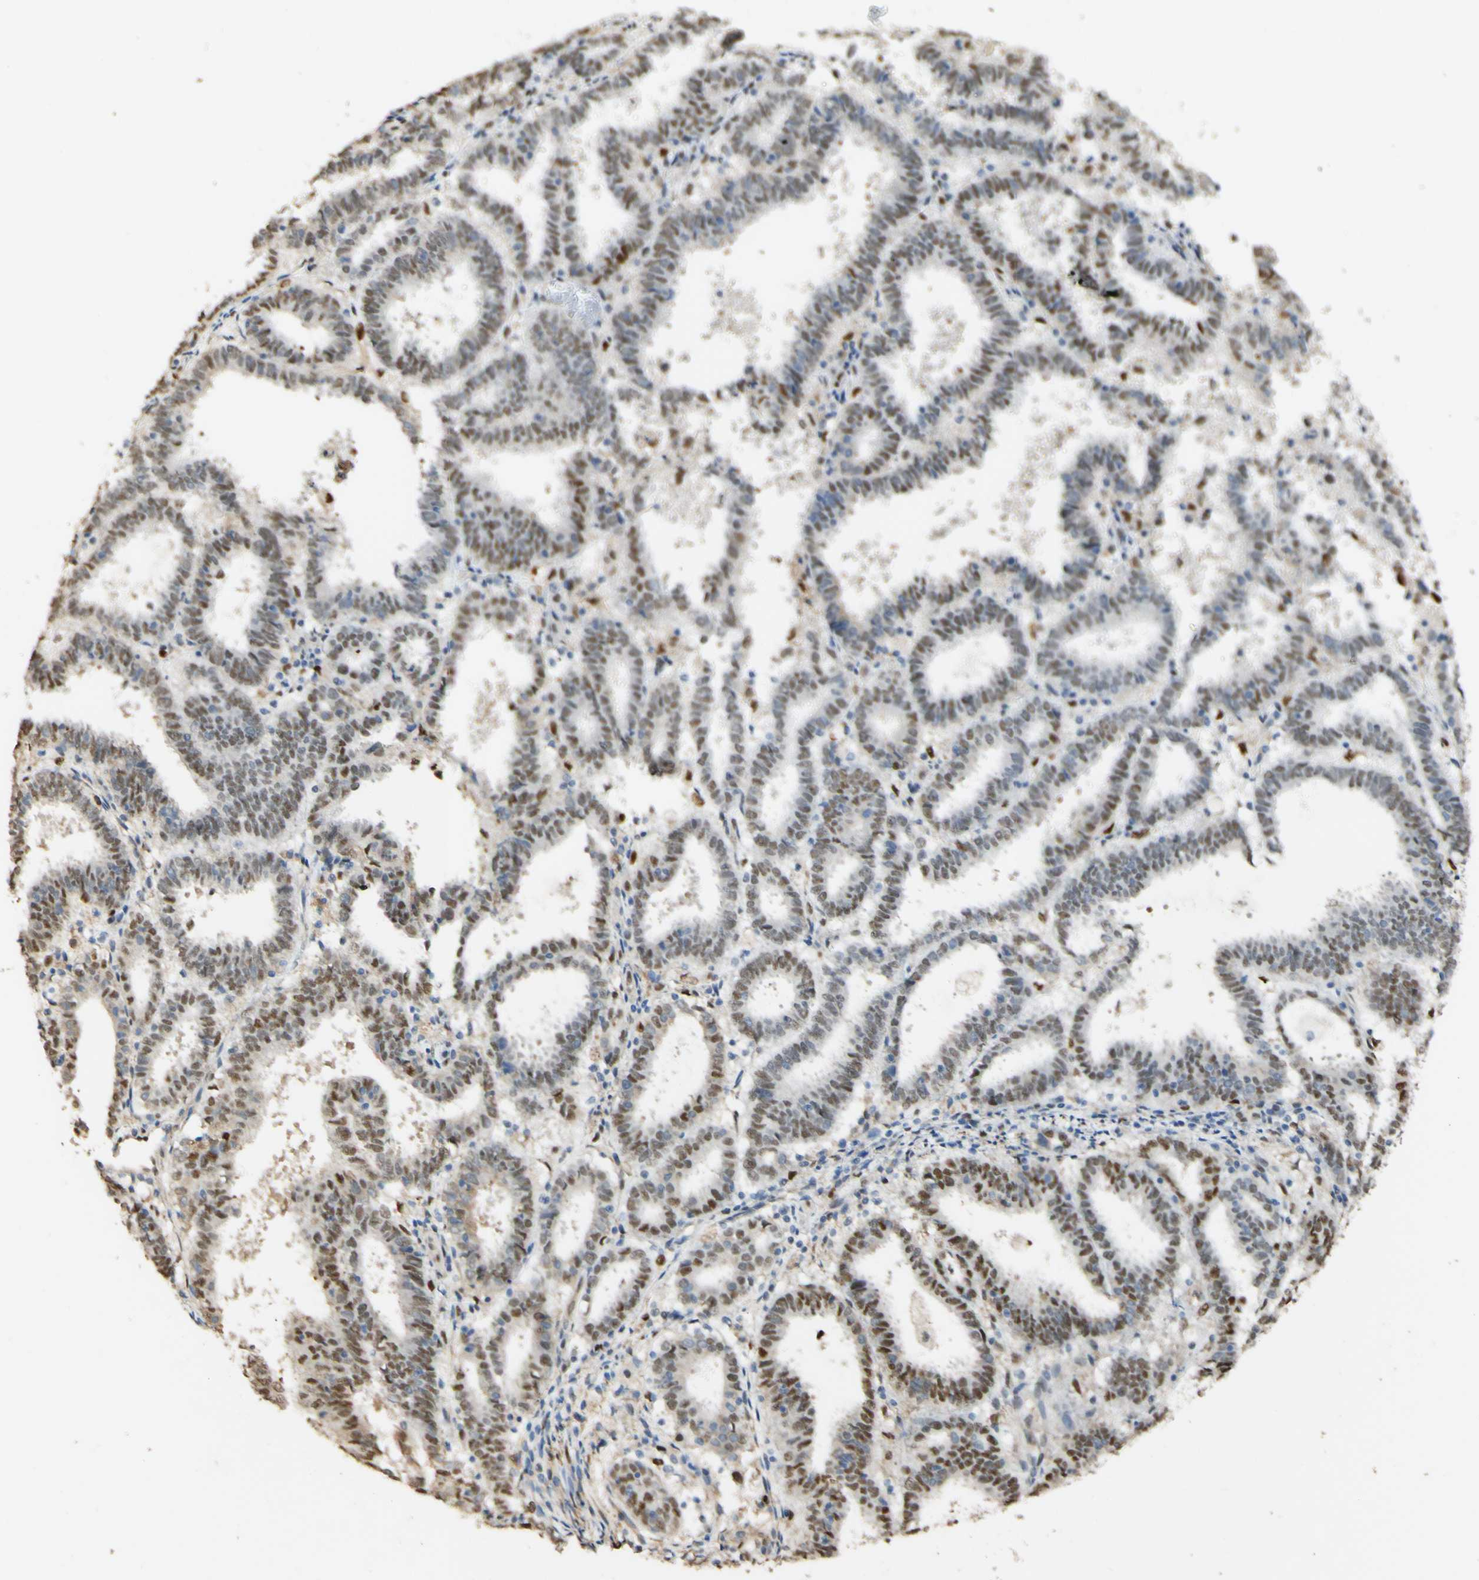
{"staining": {"intensity": "weak", "quantity": ">75%", "location": "nuclear"}, "tissue": "endometrial cancer", "cell_type": "Tumor cells", "image_type": "cancer", "snomed": [{"axis": "morphology", "description": "Adenocarcinoma, NOS"}, {"axis": "topography", "description": "Uterus"}], "caption": "A histopathology image of human adenocarcinoma (endometrial) stained for a protein exhibits weak nuclear brown staining in tumor cells. (IHC, brightfield microscopy, high magnification).", "gene": "MAP3K4", "patient": {"sex": "female", "age": 83}}